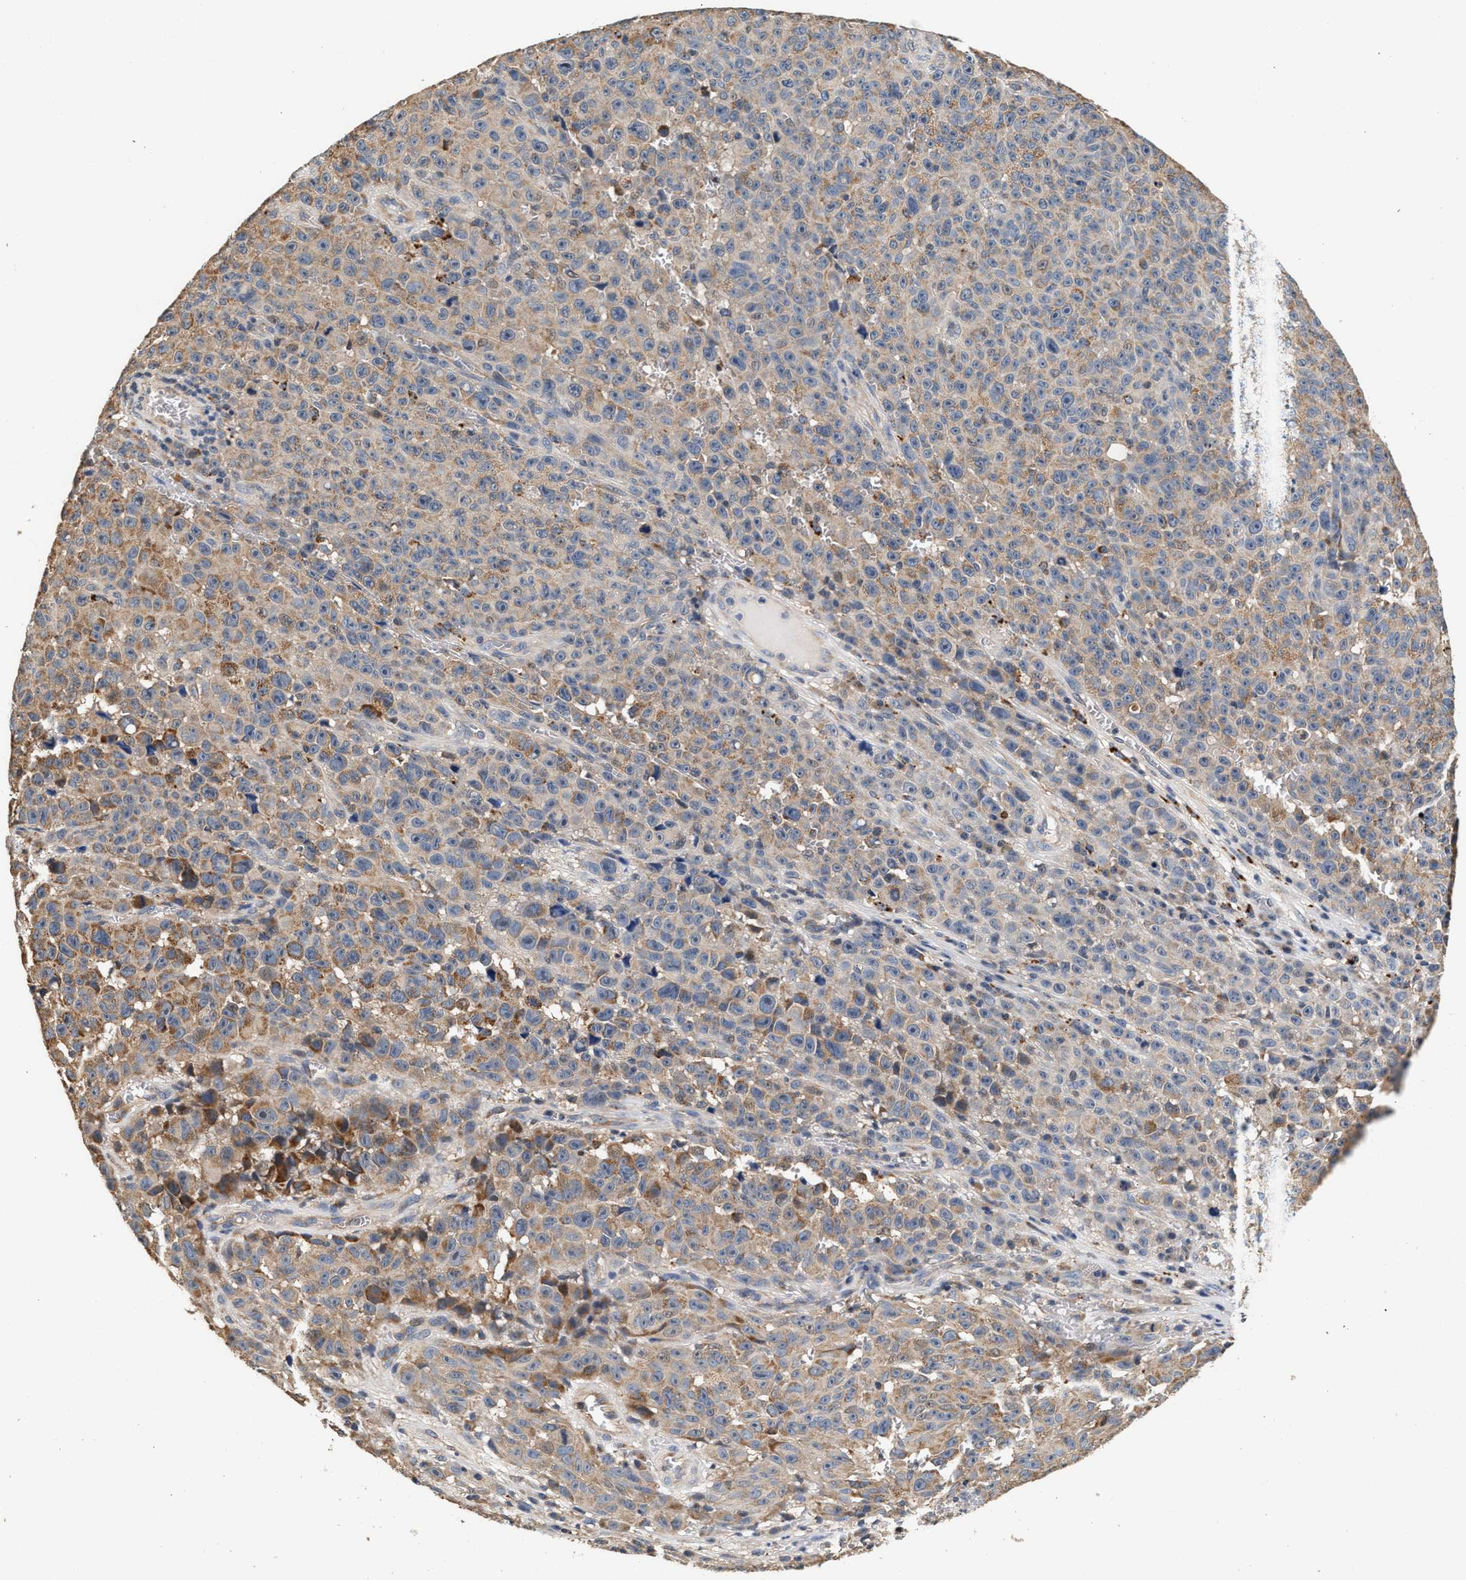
{"staining": {"intensity": "weak", "quantity": "25%-75%", "location": "cytoplasmic/membranous"}, "tissue": "melanoma", "cell_type": "Tumor cells", "image_type": "cancer", "snomed": [{"axis": "morphology", "description": "Malignant melanoma, NOS"}, {"axis": "topography", "description": "Skin"}], "caption": "Malignant melanoma stained for a protein shows weak cytoplasmic/membranous positivity in tumor cells. Using DAB (brown) and hematoxylin (blue) stains, captured at high magnification using brightfield microscopy.", "gene": "PTGR3", "patient": {"sex": "female", "age": 82}}